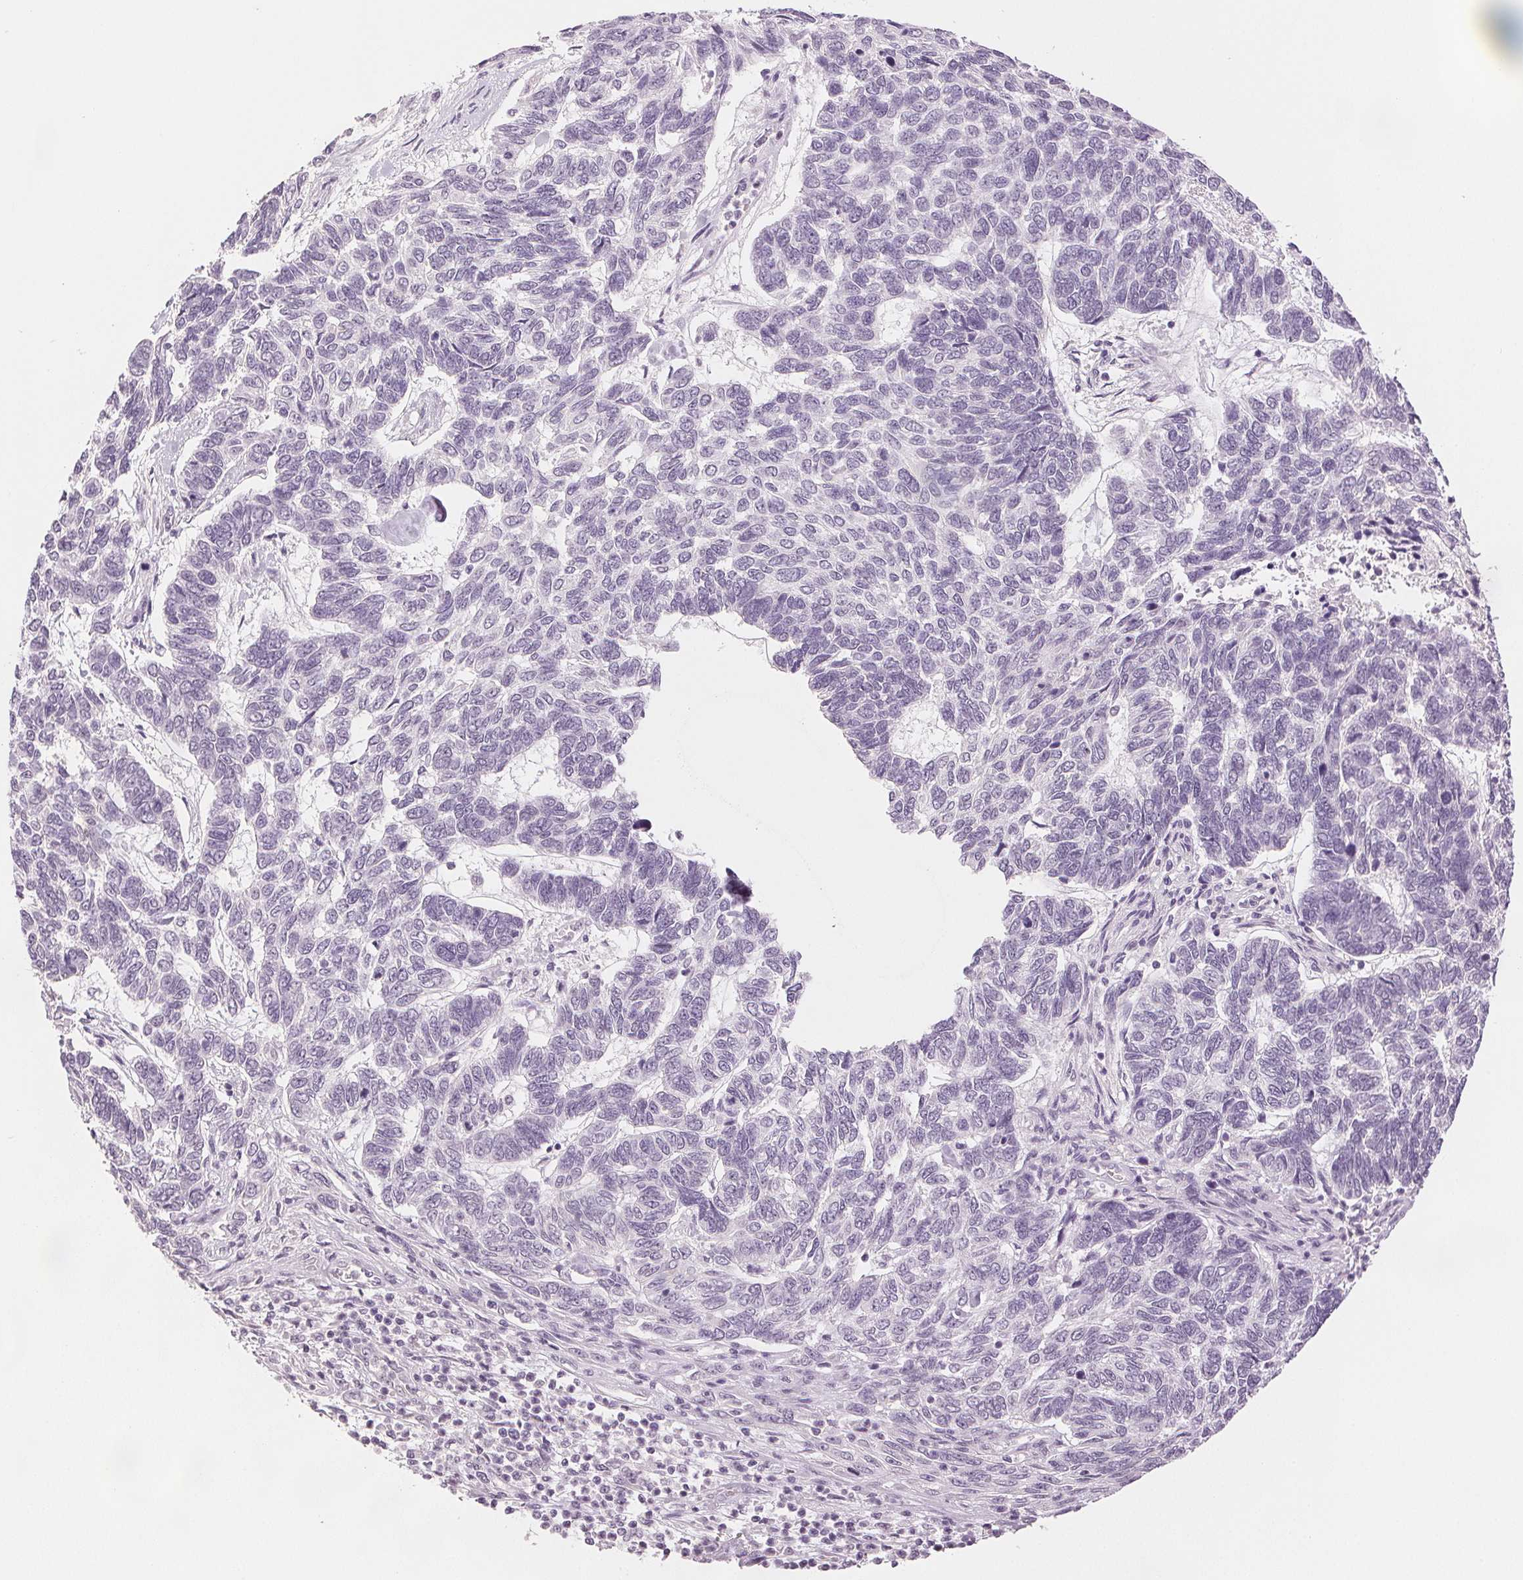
{"staining": {"intensity": "negative", "quantity": "none", "location": "none"}, "tissue": "skin cancer", "cell_type": "Tumor cells", "image_type": "cancer", "snomed": [{"axis": "morphology", "description": "Basal cell carcinoma"}, {"axis": "topography", "description": "Skin"}], "caption": "A photomicrograph of human skin basal cell carcinoma is negative for staining in tumor cells. (Stains: DAB IHC with hematoxylin counter stain, Microscopy: brightfield microscopy at high magnification).", "gene": "SCGN", "patient": {"sex": "female", "age": 65}}